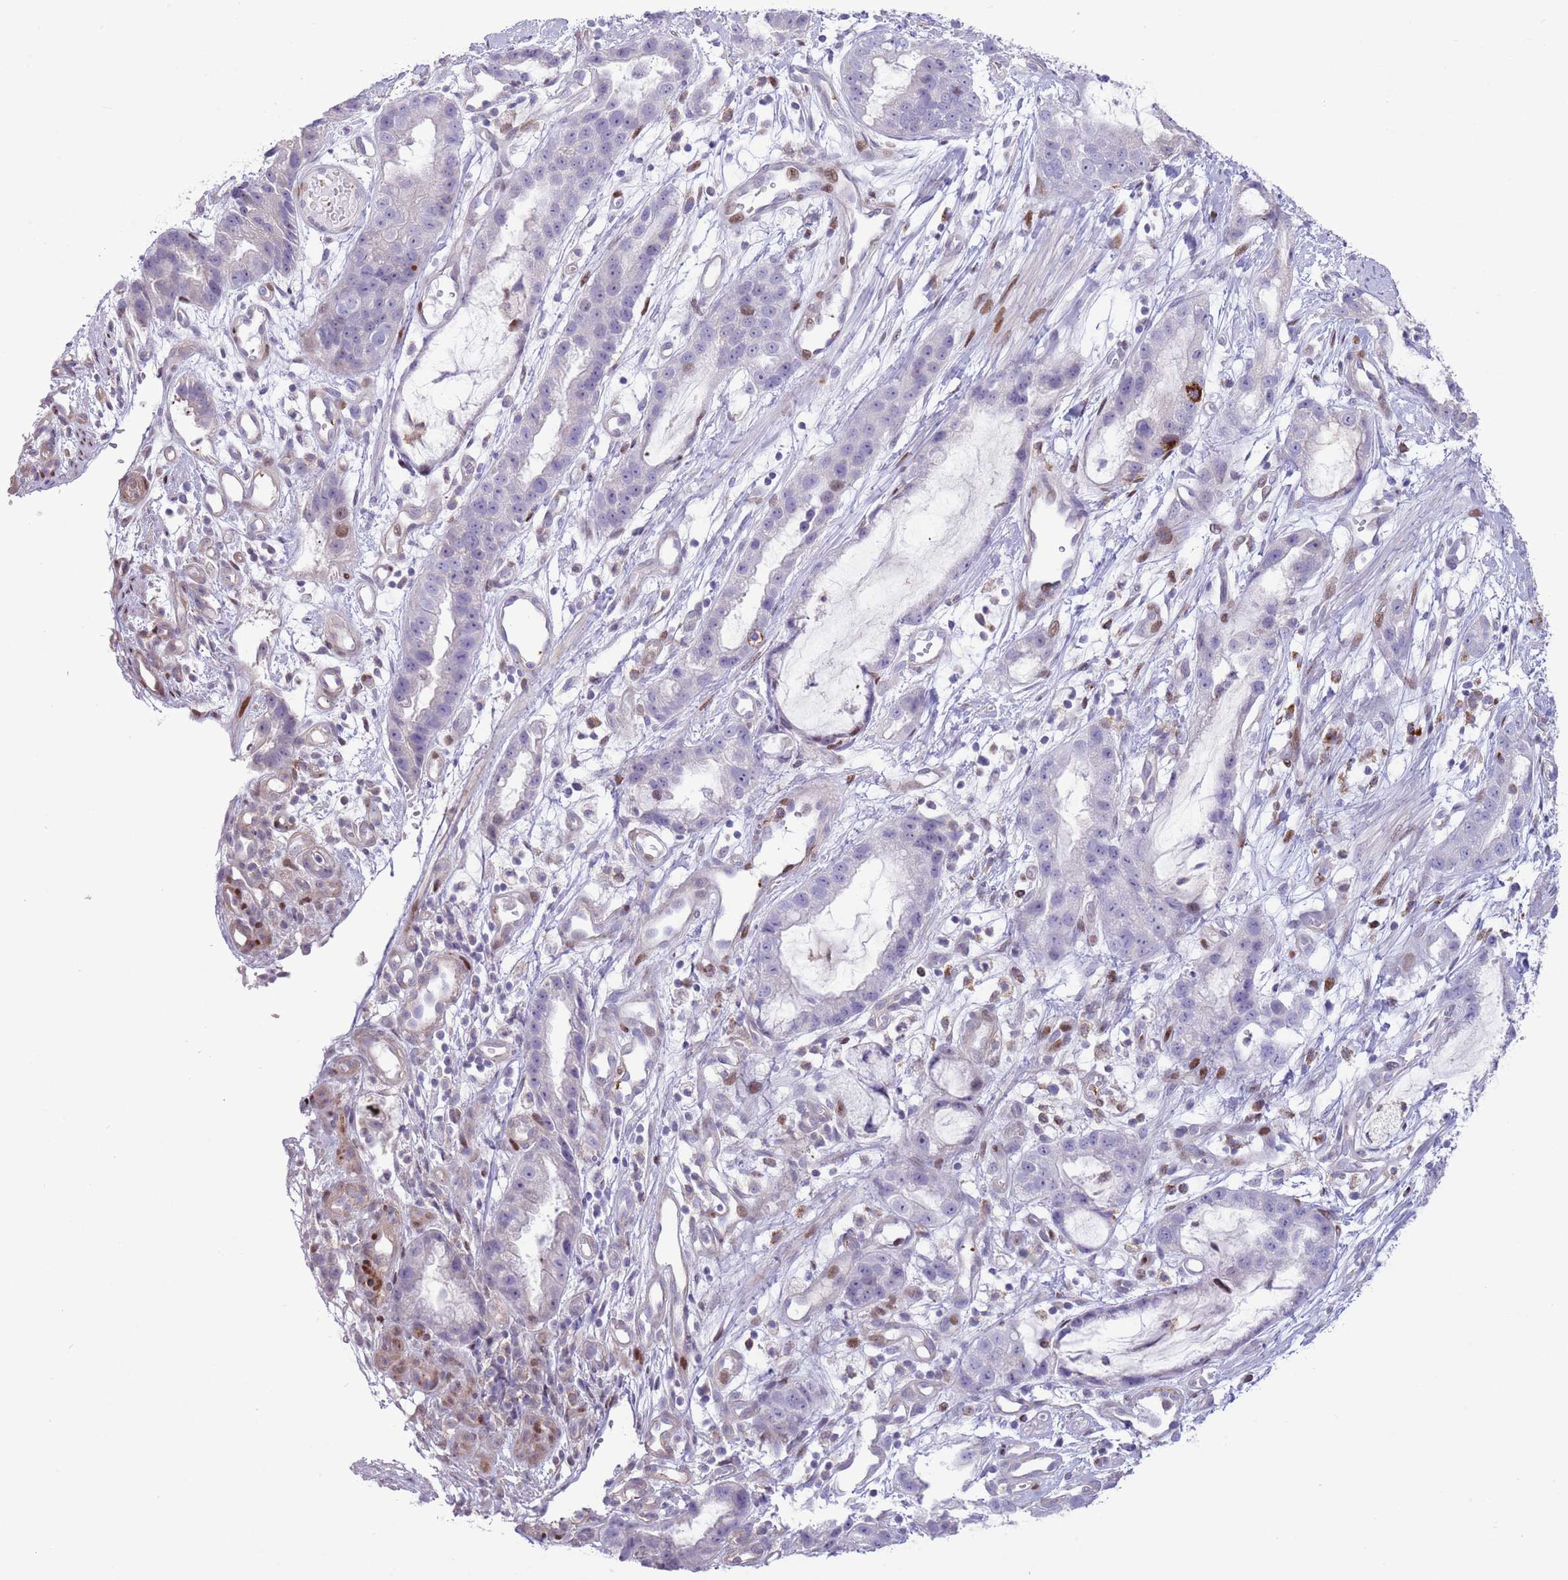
{"staining": {"intensity": "negative", "quantity": "none", "location": "none"}, "tissue": "stomach cancer", "cell_type": "Tumor cells", "image_type": "cancer", "snomed": [{"axis": "morphology", "description": "Adenocarcinoma, NOS"}, {"axis": "topography", "description": "Stomach"}], "caption": "Tumor cells are negative for brown protein staining in stomach cancer.", "gene": "ANO8", "patient": {"sex": "male", "age": 55}}